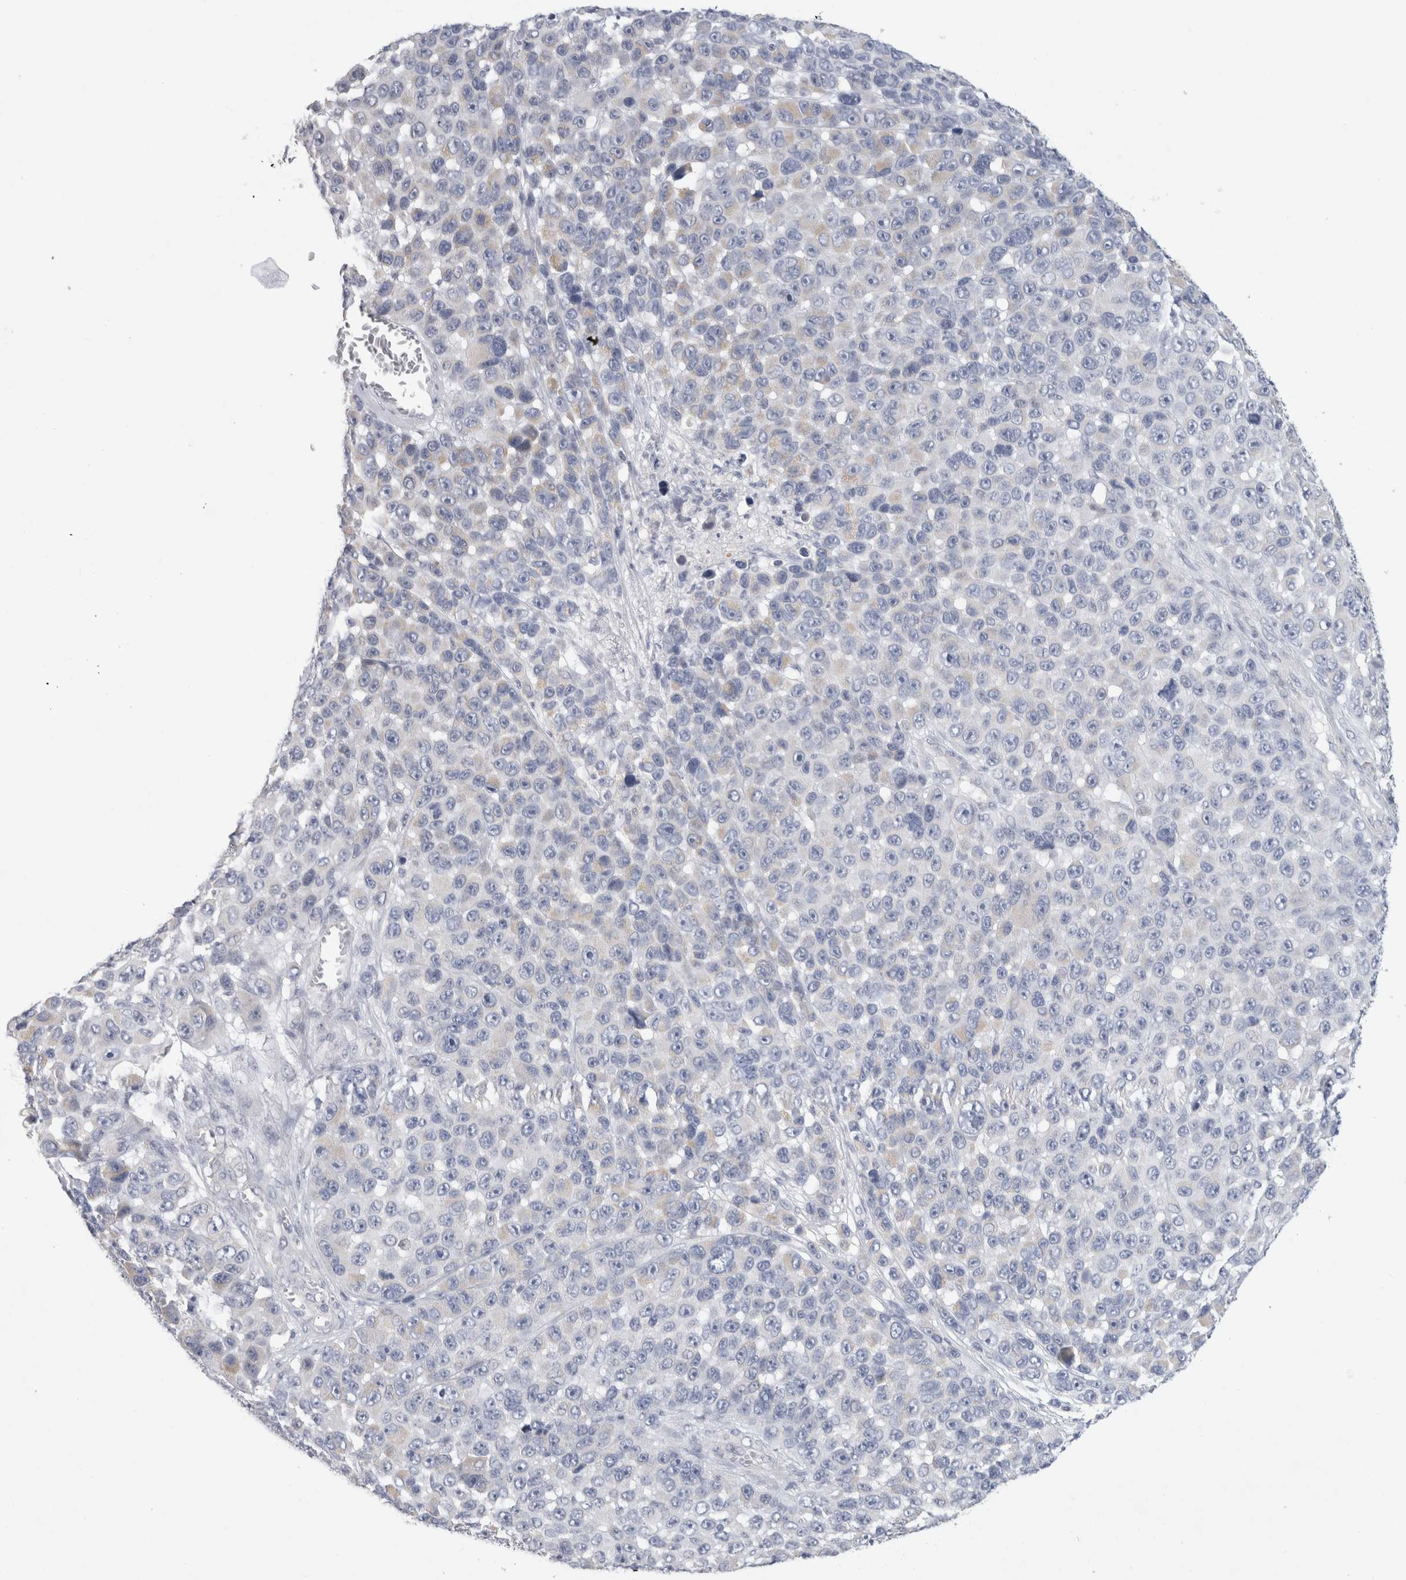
{"staining": {"intensity": "negative", "quantity": "none", "location": "none"}, "tissue": "melanoma", "cell_type": "Tumor cells", "image_type": "cancer", "snomed": [{"axis": "morphology", "description": "Malignant melanoma, NOS"}, {"axis": "topography", "description": "Skin"}], "caption": "Image shows no significant protein staining in tumor cells of malignant melanoma. Nuclei are stained in blue.", "gene": "TONSL", "patient": {"sex": "male", "age": 53}}